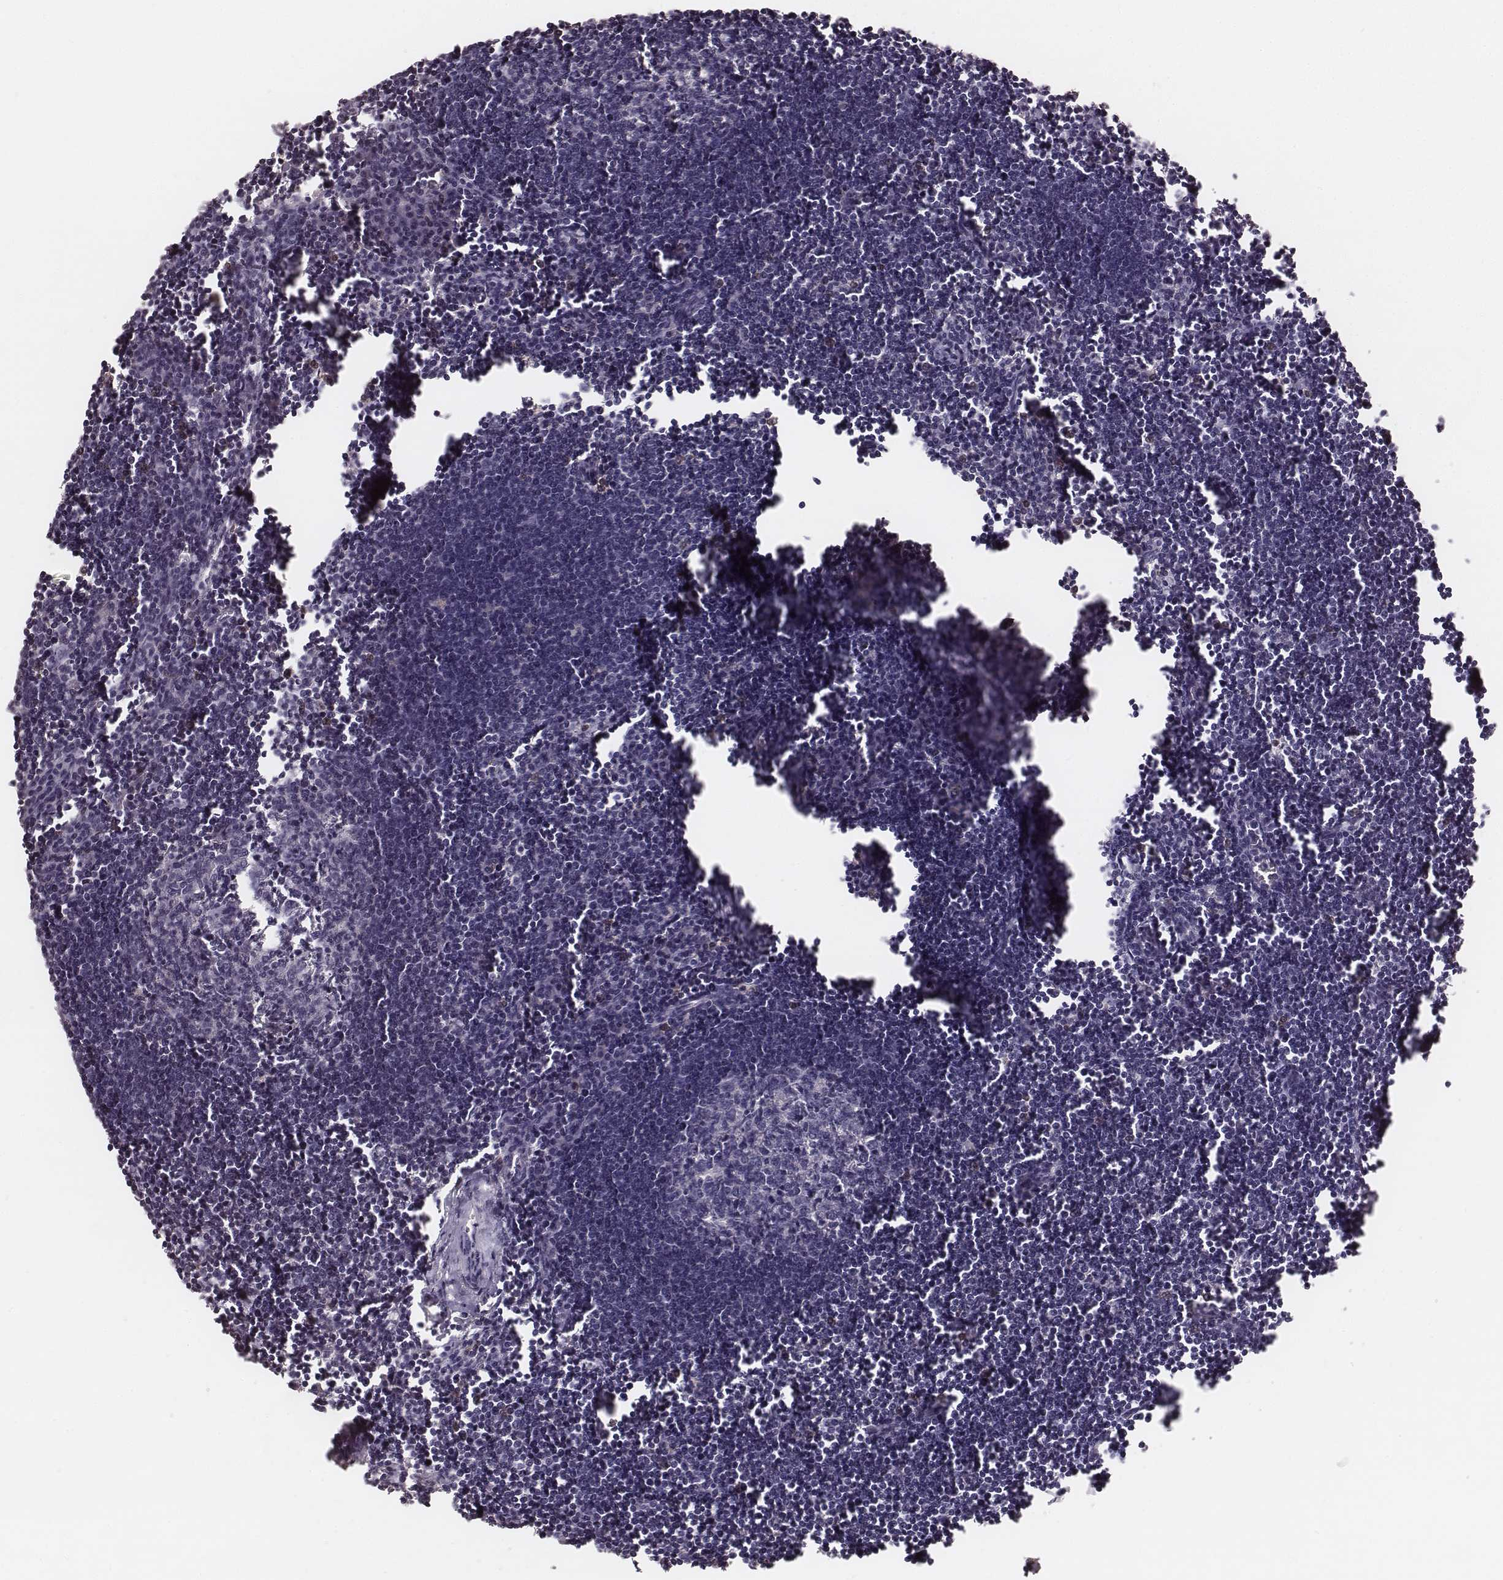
{"staining": {"intensity": "negative", "quantity": "none", "location": "none"}, "tissue": "lymph node", "cell_type": "Germinal center cells", "image_type": "normal", "snomed": [{"axis": "morphology", "description": "Normal tissue, NOS"}, {"axis": "topography", "description": "Lymph node"}], "caption": "The micrograph displays no staining of germinal center cells in unremarkable lymph node.", "gene": "LY6K", "patient": {"sex": "male", "age": 55}}